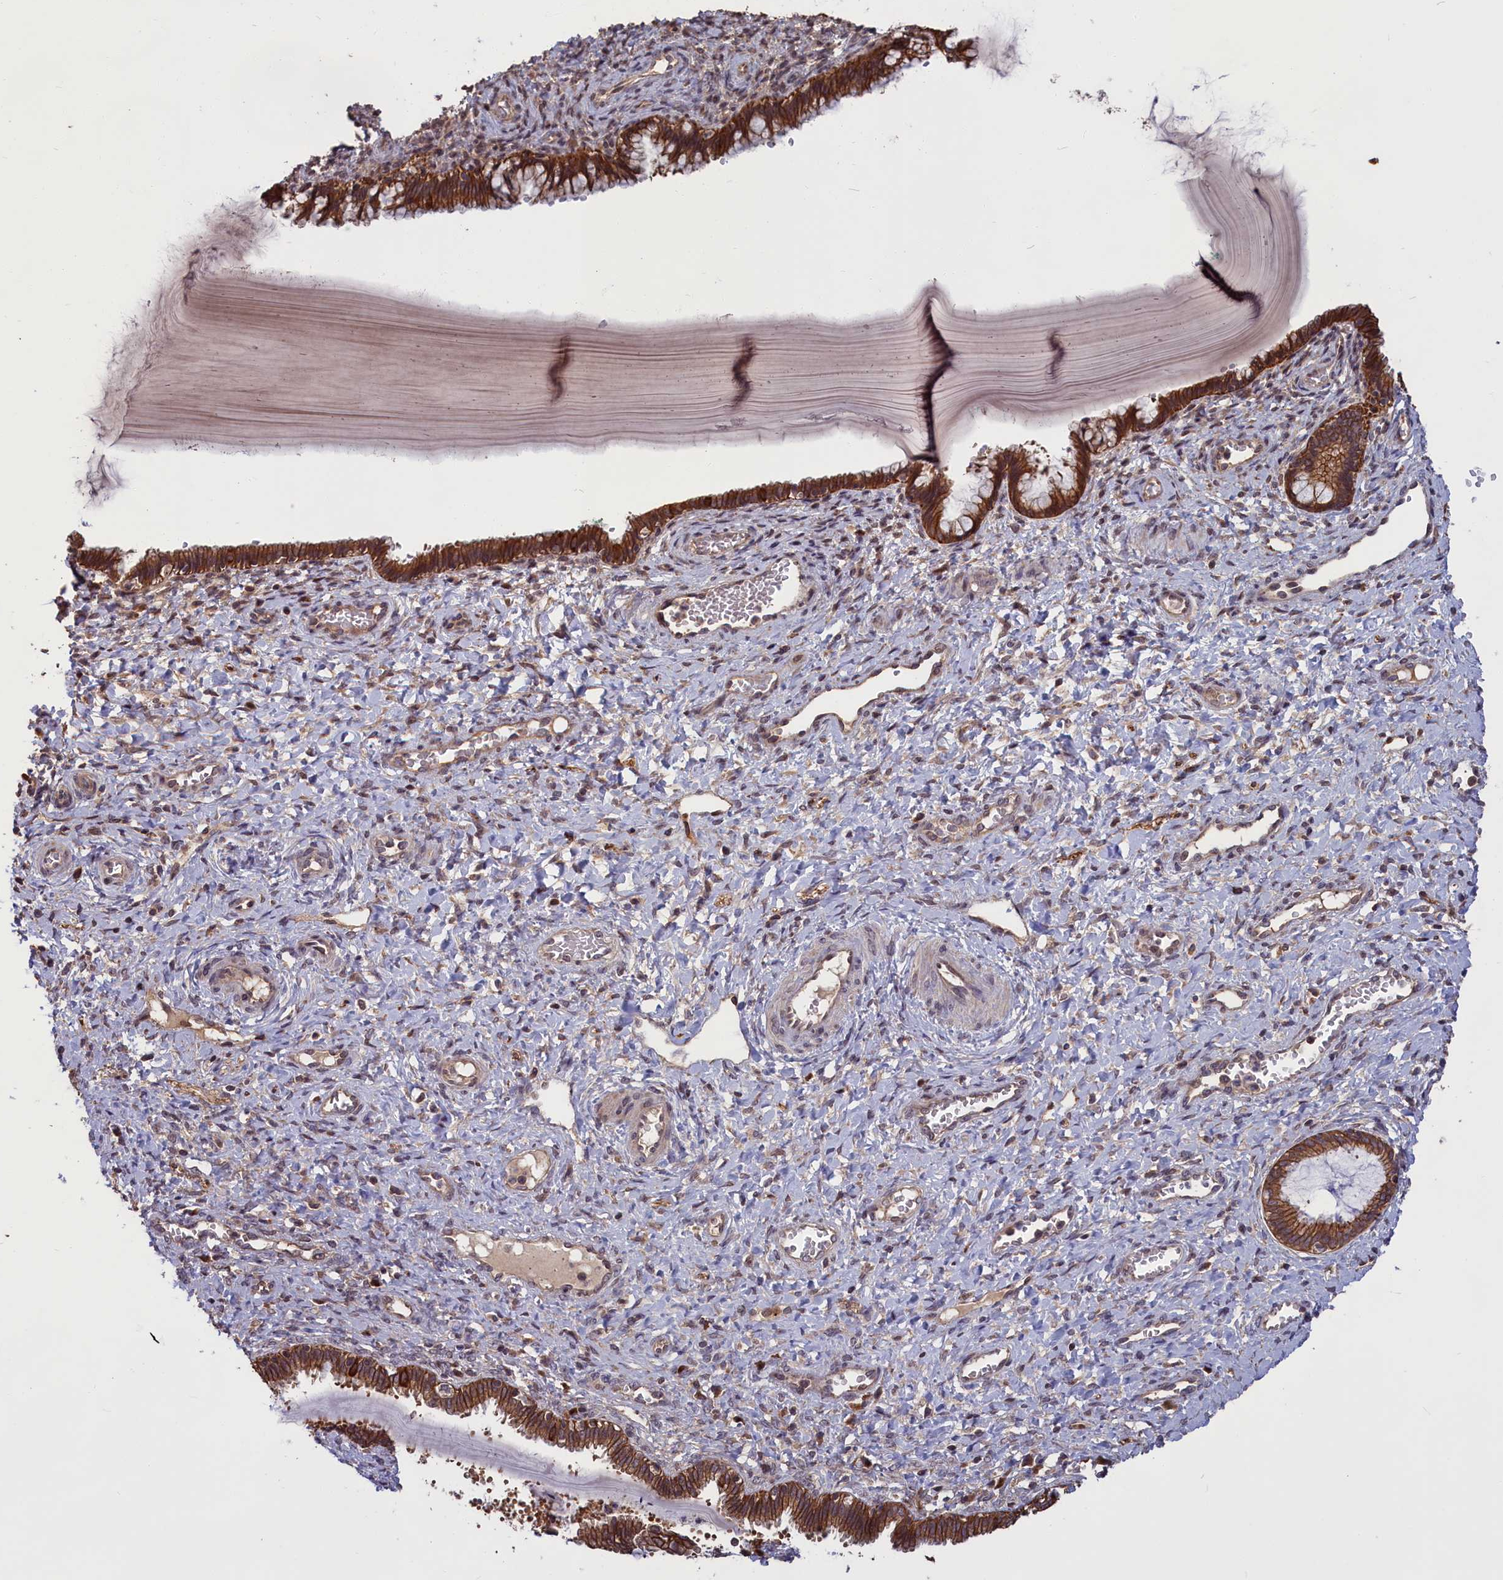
{"staining": {"intensity": "strong", "quantity": ">75%", "location": "cytoplasmic/membranous"}, "tissue": "cervix", "cell_type": "Glandular cells", "image_type": "normal", "snomed": [{"axis": "morphology", "description": "Normal tissue, NOS"}, {"axis": "morphology", "description": "Adenocarcinoma, NOS"}, {"axis": "topography", "description": "Cervix"}], "caption": "An immunohistochemistry (IHC) micrograph of normal tissue is shown. Protein staining in brown highlights strong cytoplasmic/membranous positivity in cervix within glandular cells.", "gene": "DENND1B", "patient": {"sex": "female", "age": 29}}